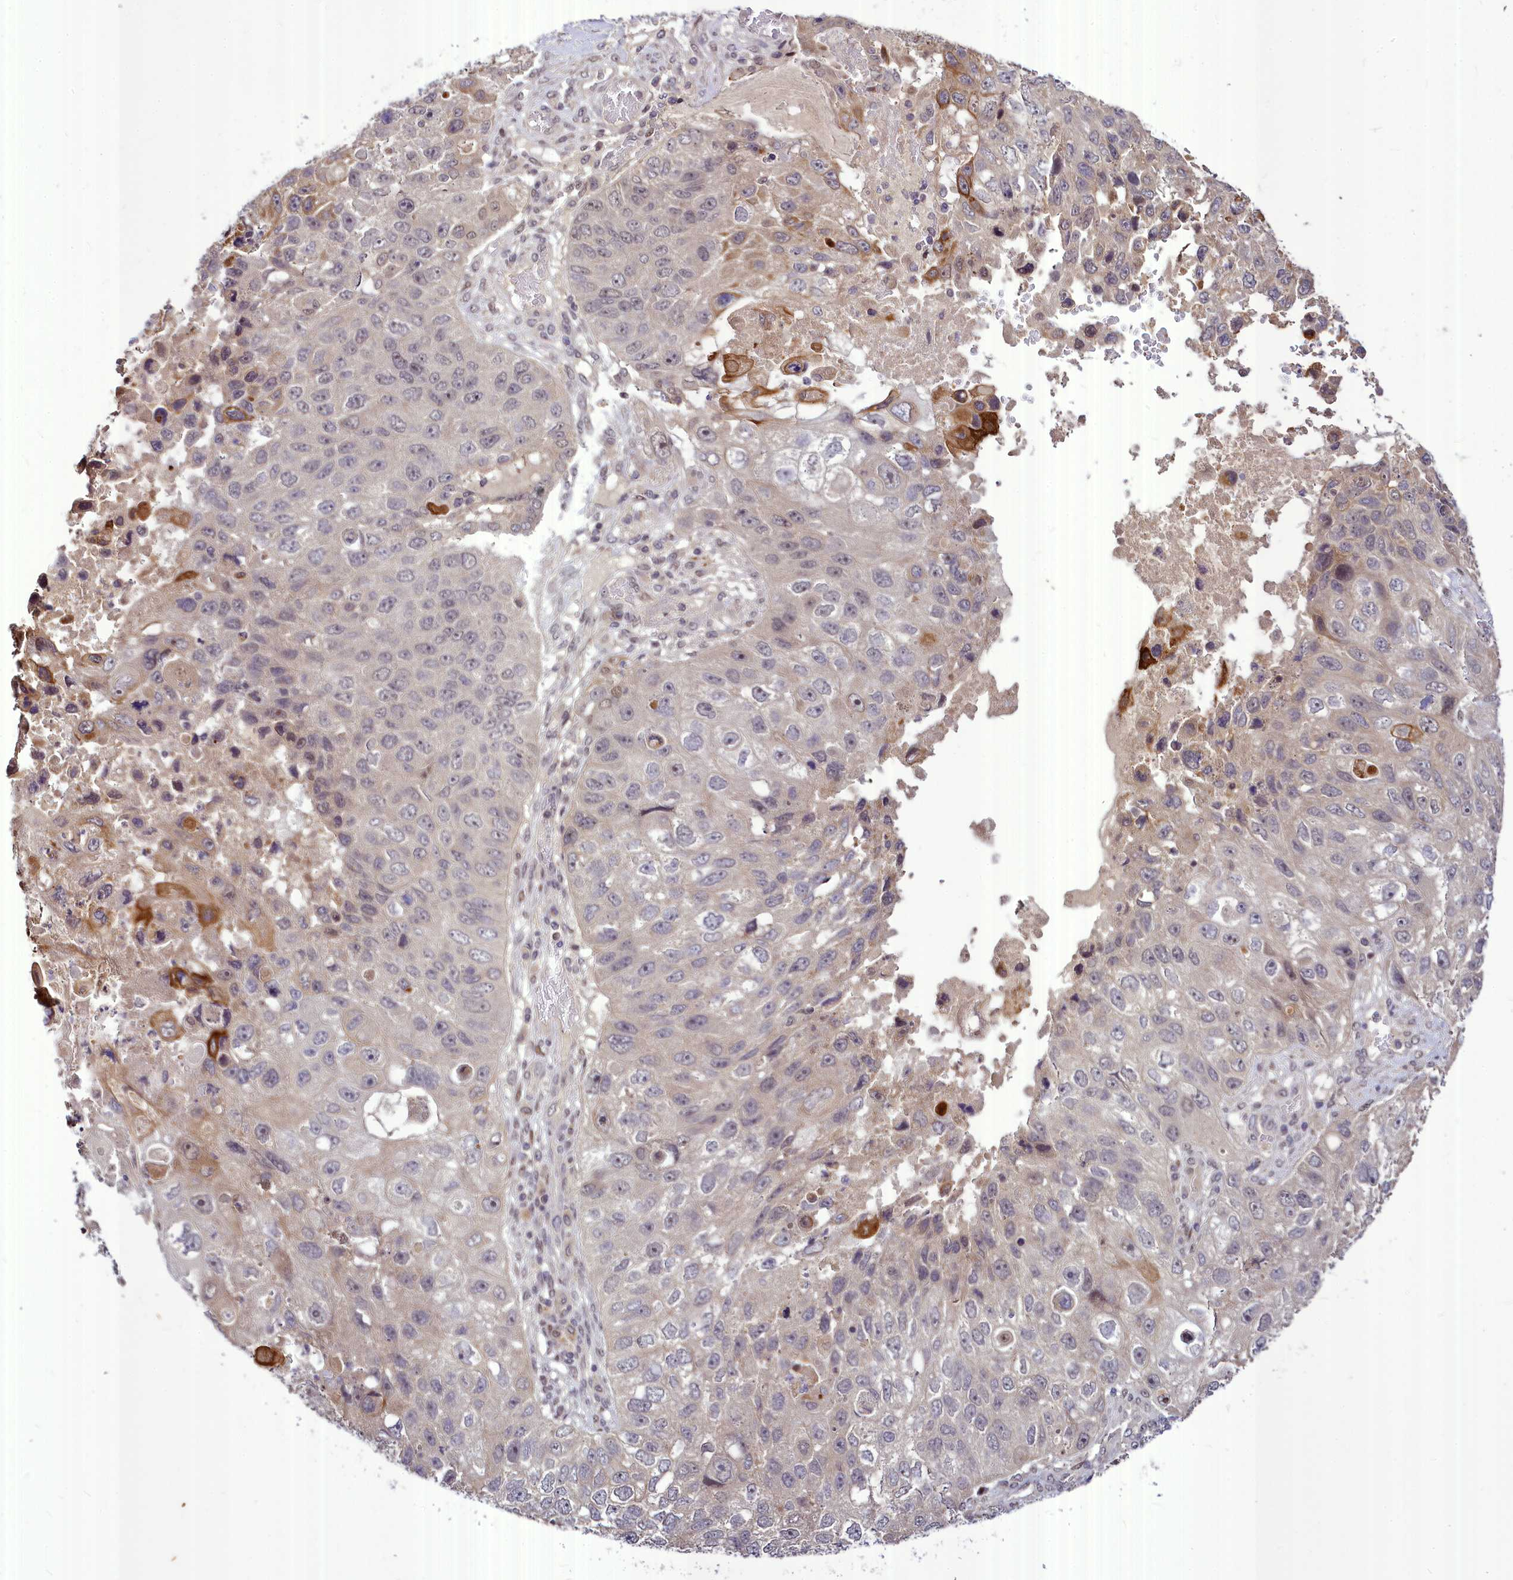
{"staining": {"intensity": "negative", "quantity": "none", "location": "none"}, "tissue": "lung cancer", "cell_type": "Tumor cells", "image_type": "cancer", "snomed": [{"axis": "morphology", "description": "Squamous cell carcinoma, NOS"}, {"axis": "topography", "description": "Lung"}], "caption": "The image displays no significant positivity in tumor cells of squamous cell carcinoma (lung).", "gene": "MAML2", "patient": {"sex": "male", "age": 61}}